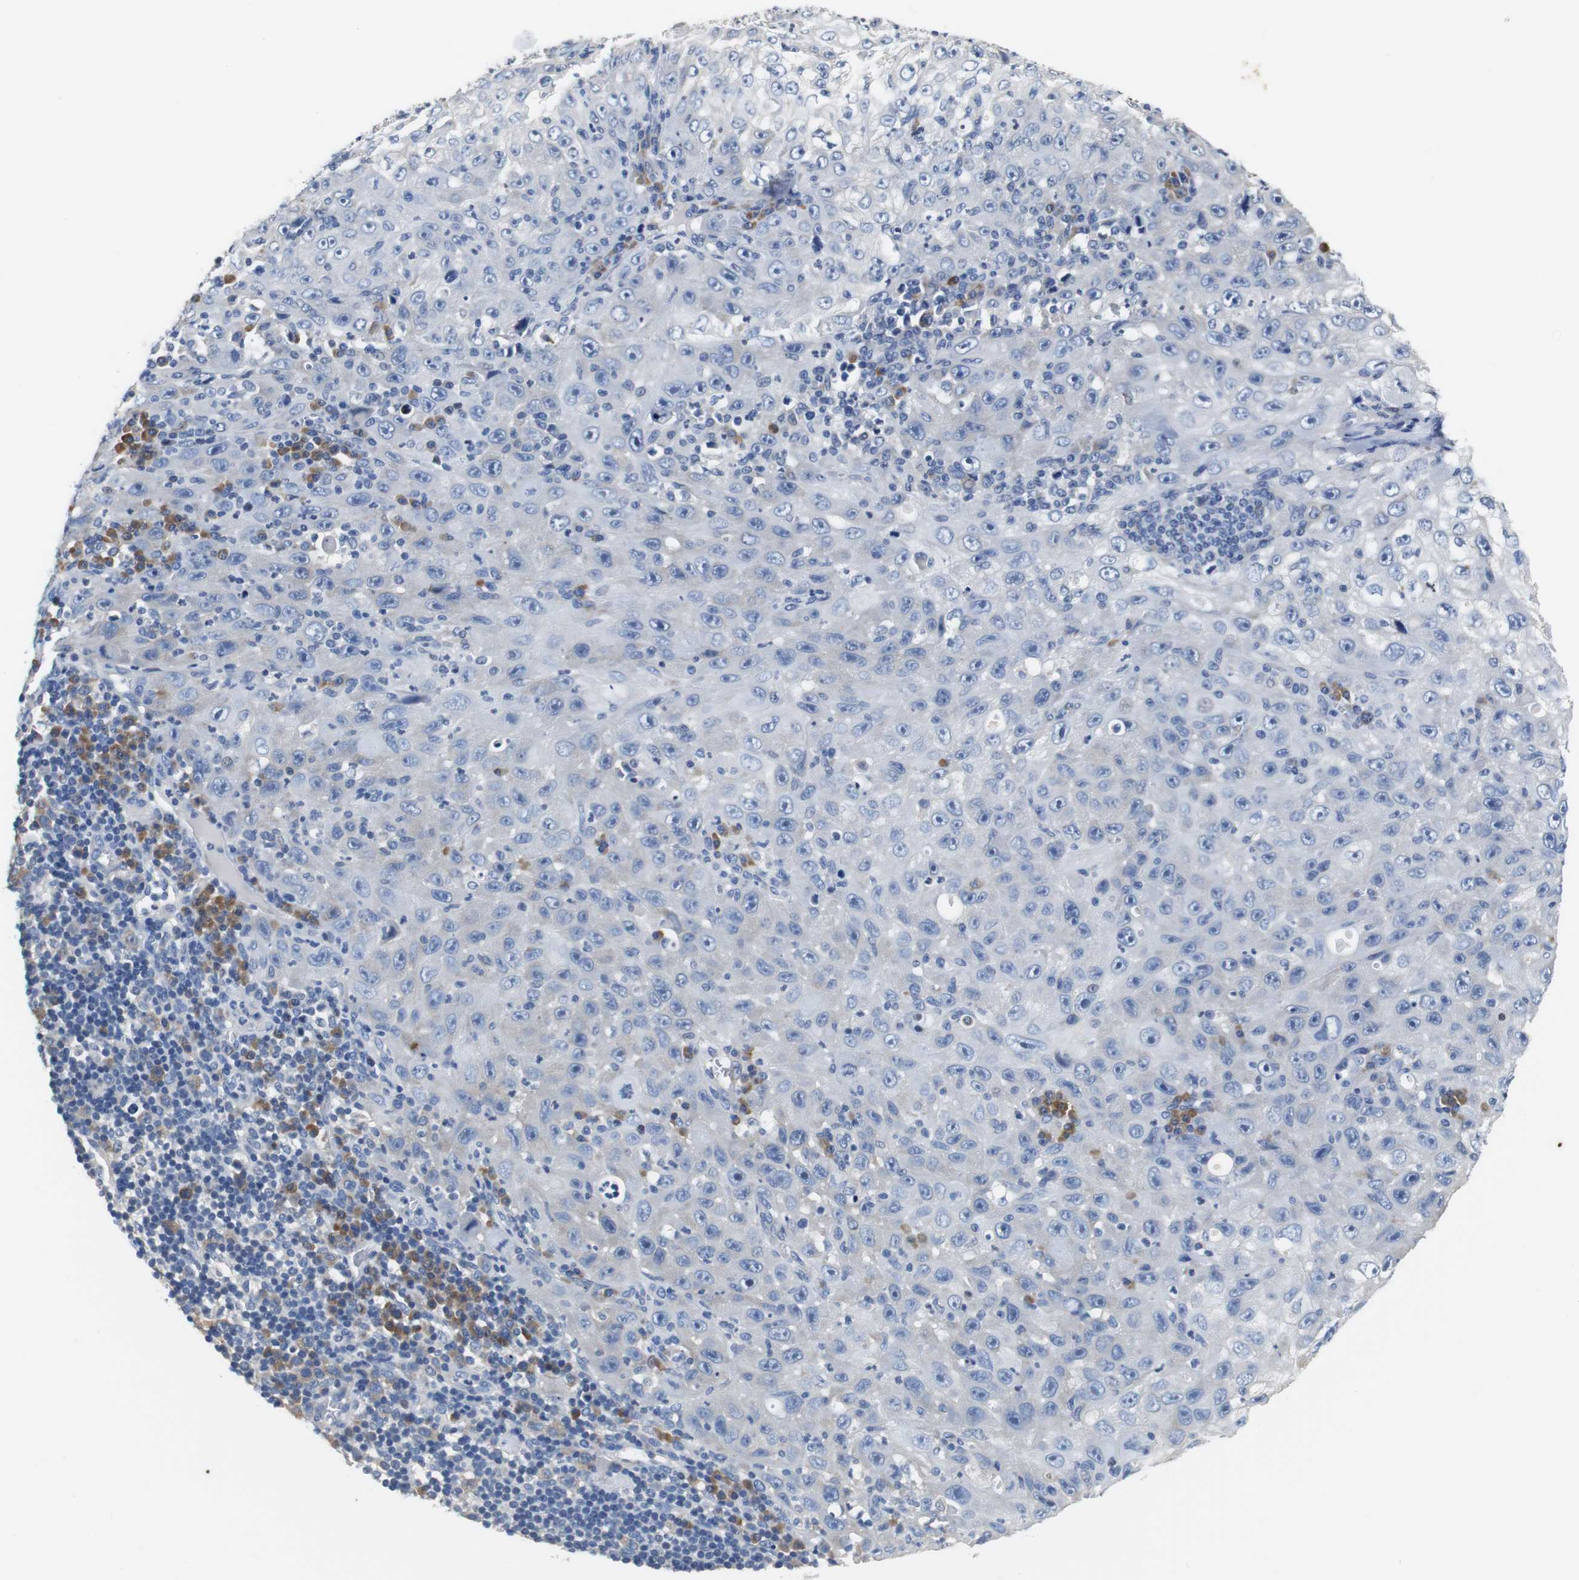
{"staining": {"intensity": "negative", "quantity": "none", "location": "none"}, "tissue": "skin cancer", "cell_type": "Tumor cells", "image_type": "cancer", "snomed": [{"axis": "morphology", "description": "Squamous cell carcinoma, NOS"}, {"axis": "topography", "description": "Skin"}], "caption": "This is an immunohistochemistry (IHC) micrograph of skin cancer. There is no positivity in tumor cells.", "gene": "PCK1", "patient": {"sex": "male", "age": 75}}